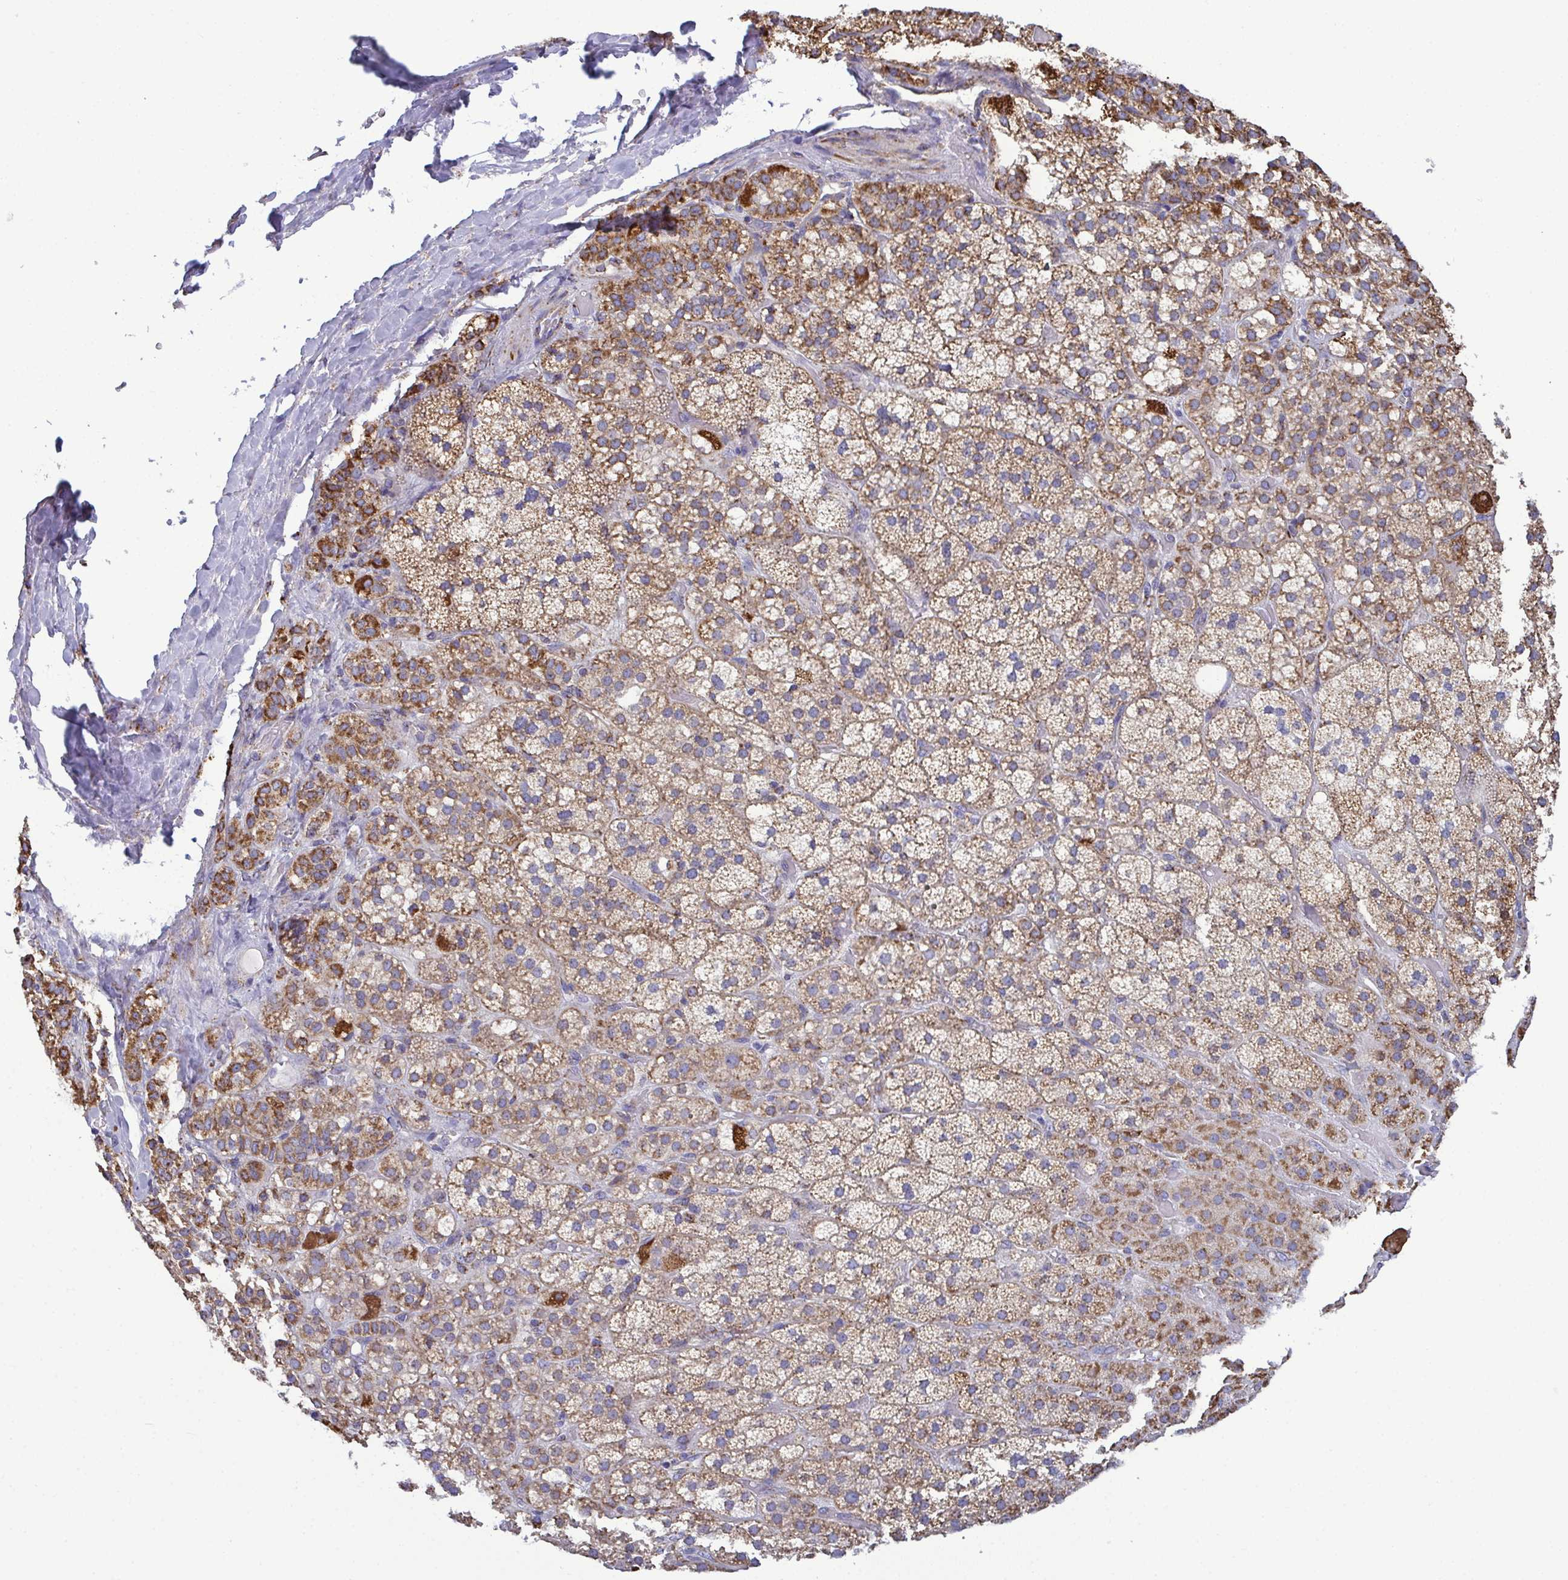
{"staining": {"intensity": "moderate", "quantity": ">75%", "location": "cytoplasmic/membranous"}, "tissue": "adrenal gland", "cell_type": "Glandular cells", "image_type": "normal", "snomed": [{"axis": "morphology", "description": "Normal tissue, NOS"}, {"axis": "topography", "description": "Adrenal gland"}], "caption": "Moderate cytoplasmic/membranous expression is seen in approximately >75% of glandular cells in unremarkable adrenal gland.", "gene": "CSDE1", "patient": {"sex": "male", "age": 57}}